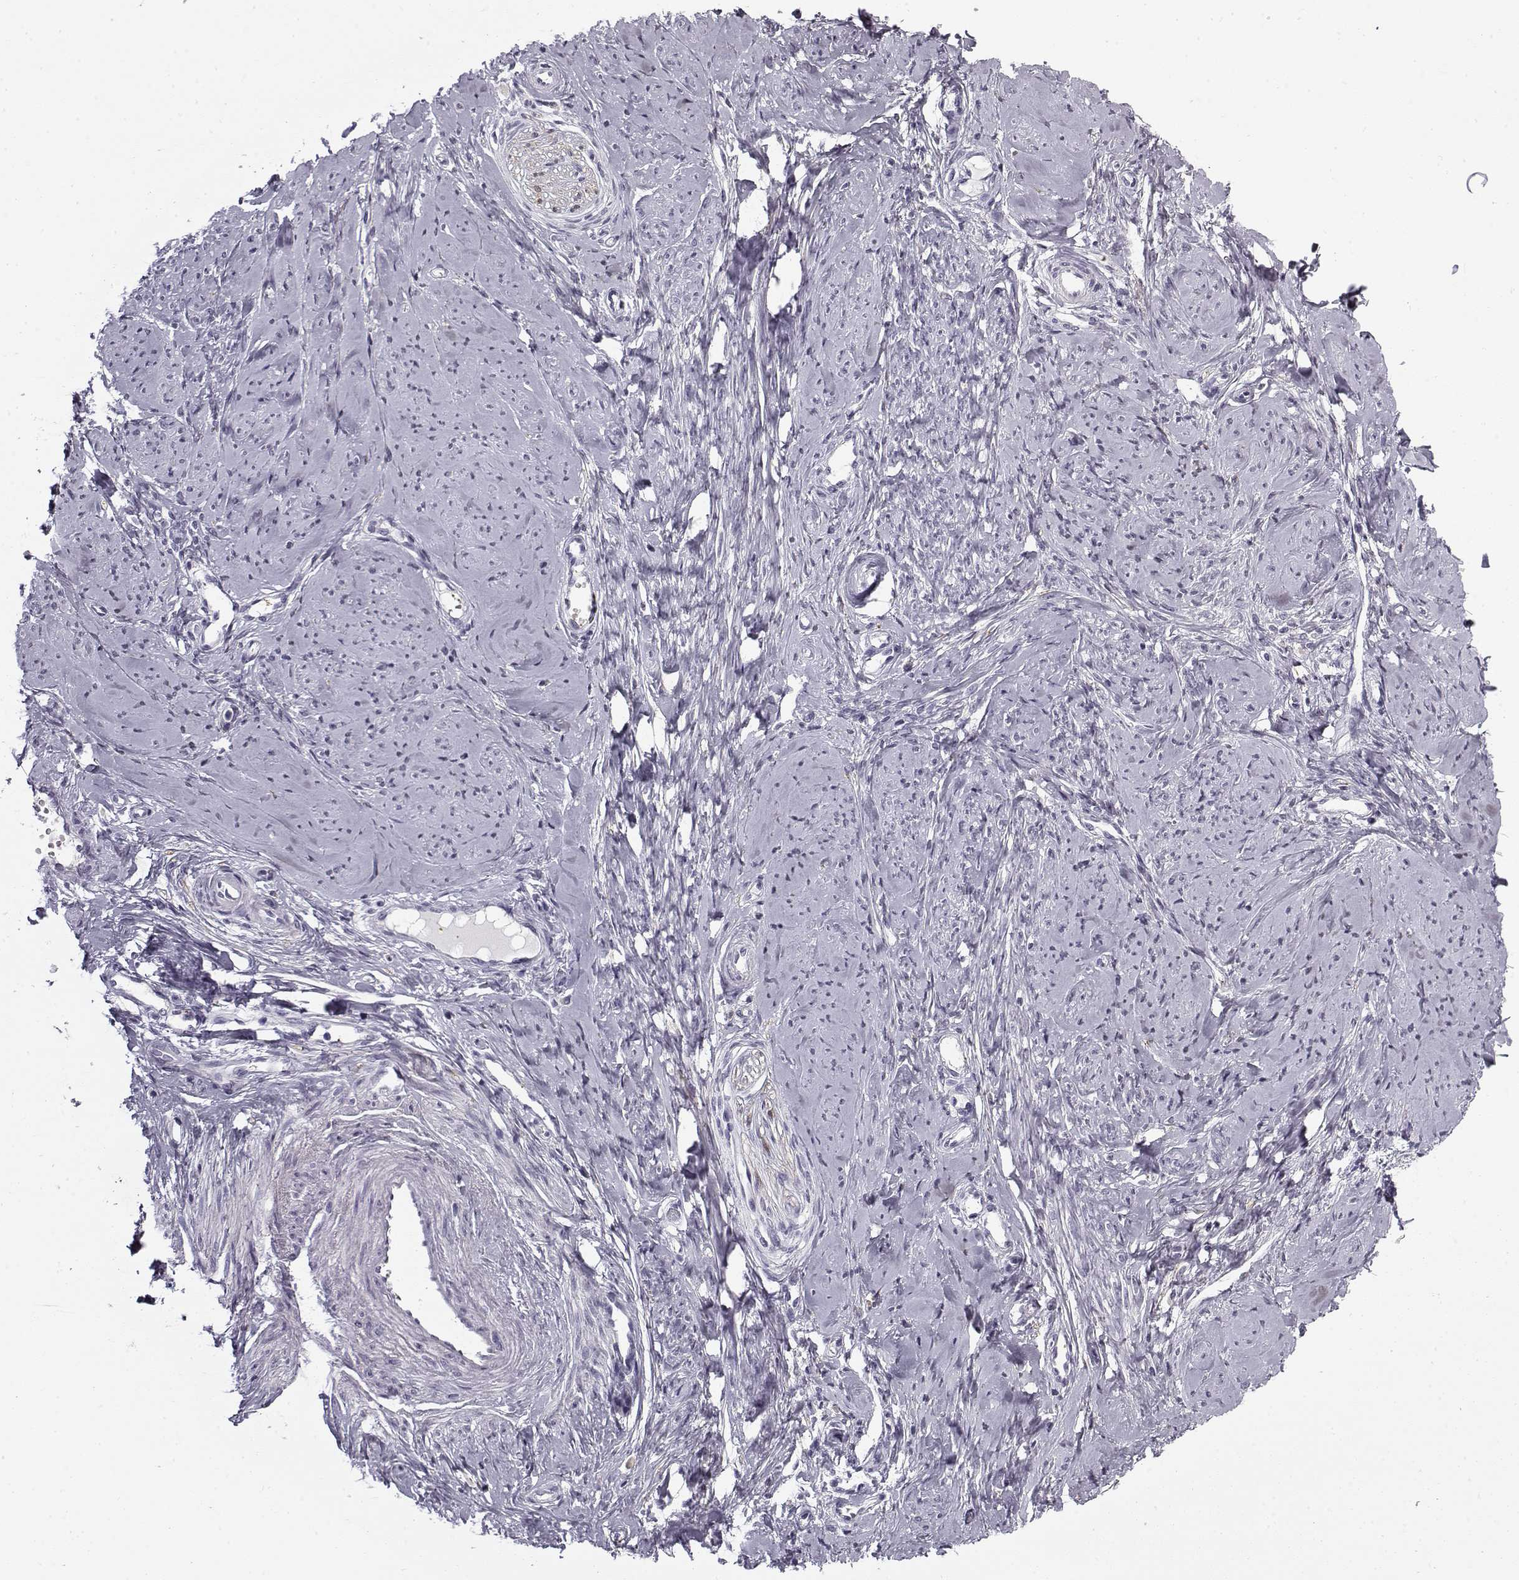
{"staining": {"intensity": "negative", "quantity": "none", "location": "none"}, "tissue": "smooth muscle", "cell_type": "Smooth muscle cells", "image_type": "normal", "snomed": [{"axis": "morphology", "description": "Normal tissue, NOS"}, {"axis": "topography", "description": "Smooth muscle"}], "caption": "High power microscopy micrograph of an immunohistochemistry (IHC) photomicrograph of benign smooth muscle, revealing no significant expression in smooth muscle cells. The staining was performed using DAB to visualize the protein expression in brown, while the nuclei were stained in blue with hematoxylin (Magnification: 20x).", "gene": "SNCA", "patient": {"sex": "female", "age": 48}}